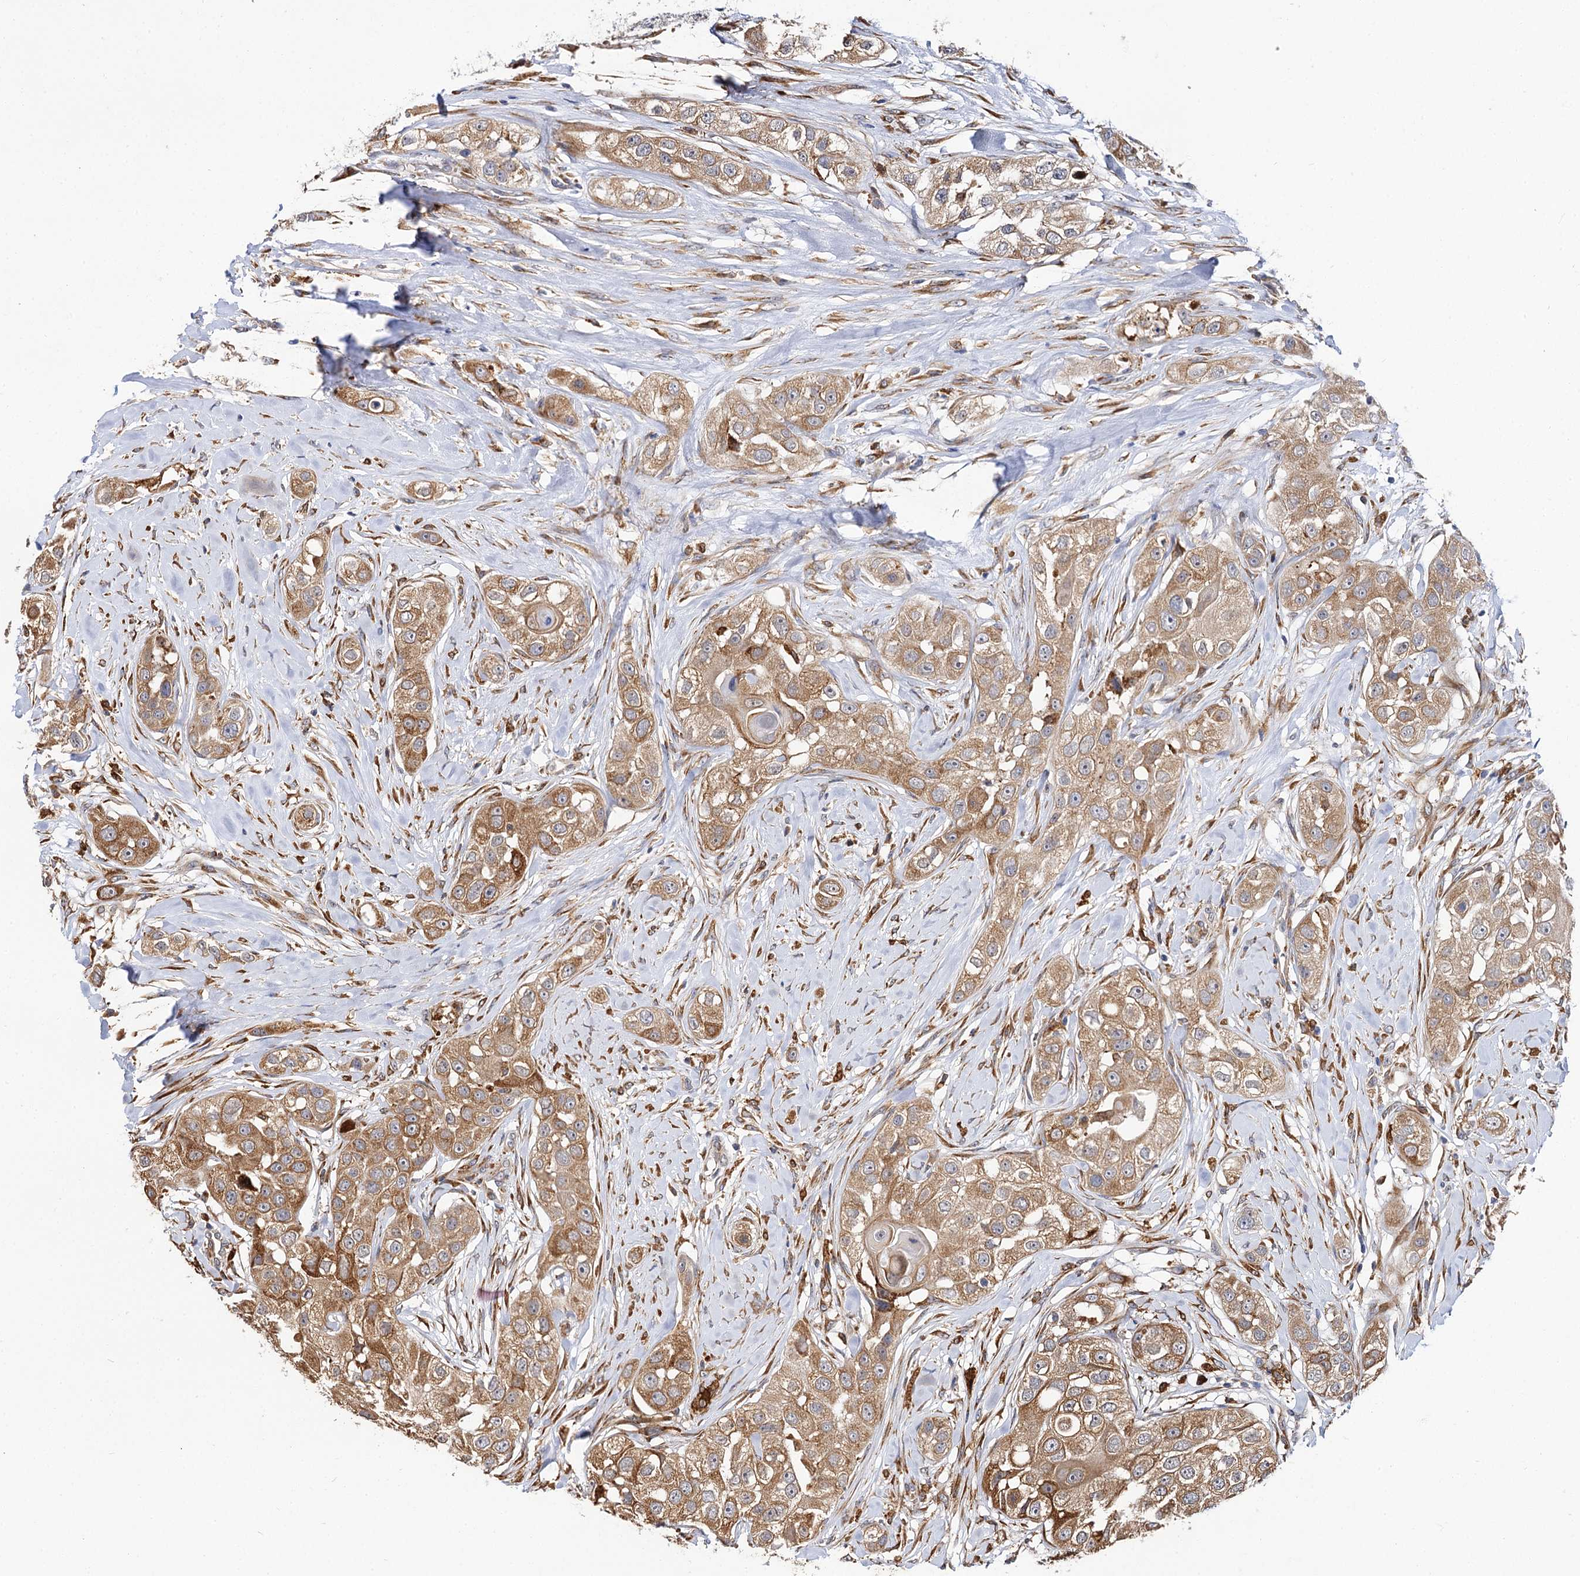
{"staining": {"intensity": "moderate", "quantity": ">75%", "location": "cytoplasmic/membranous"}, "tissue": "head and neck cancer", "cell_type": "Tumor cells", "image_type": "cancer", "snomed": [{"axis": "morphology", "description": "Normal tissue, NOS"}, {"axis": "morphology", "description": "Squamous cell carcinoma, NOS"}, {"axis": "topography", "description": "Skeletal muscle"}, {"axis": "topography", "description": "Head-Neck"}], "caption": "Protein expression analysis of human squamous cell carcinoma (head and neck) reveals moderate cytoplasmic/membranous positivity in approximately >75% of tumor cells.", "gene": "PPIP5K2", "patient": {"sex": "male", "age": 51}}